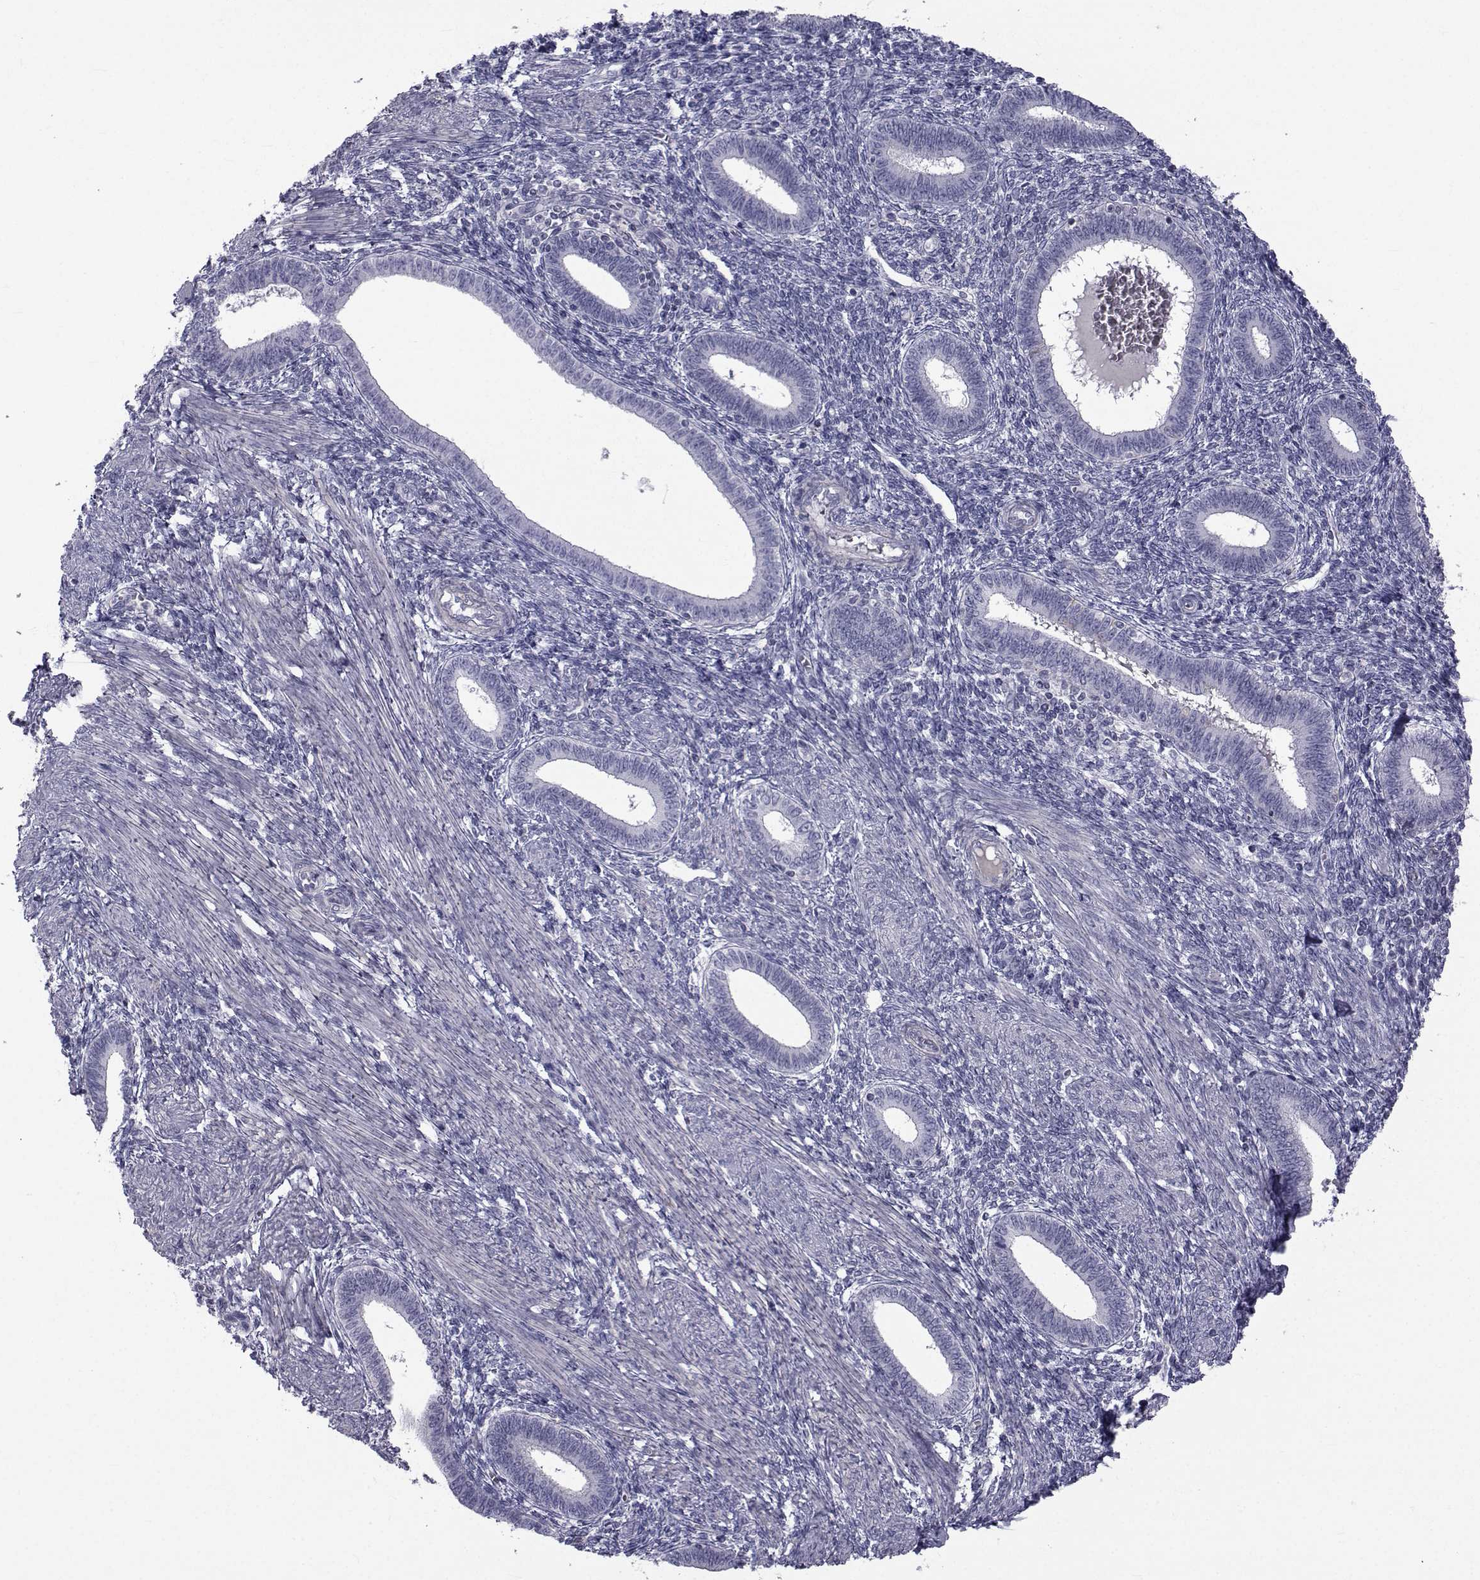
{"staining": {"intensity": "negative", "quantity": "none", "location": "none"}, "tissue": "endometrium", "cell_type": "Cells in endometrial stroma", "image_type": "normal", "snomed": [{"axis": "morphology", "description": "Normal tissue, NOS"}, {"axis": "topography", "description": "Endometrium"}], "caption": "Cells in endometrial stroma are negative for protein expression in unremarkable human endometrium. (DAB (3,3'-diaminobenzidine) immunohistochemistry (IHC) with hematoxylin counter stain).", "gene": "FDXR", "patient": {"sex": "female", "age": 42}}